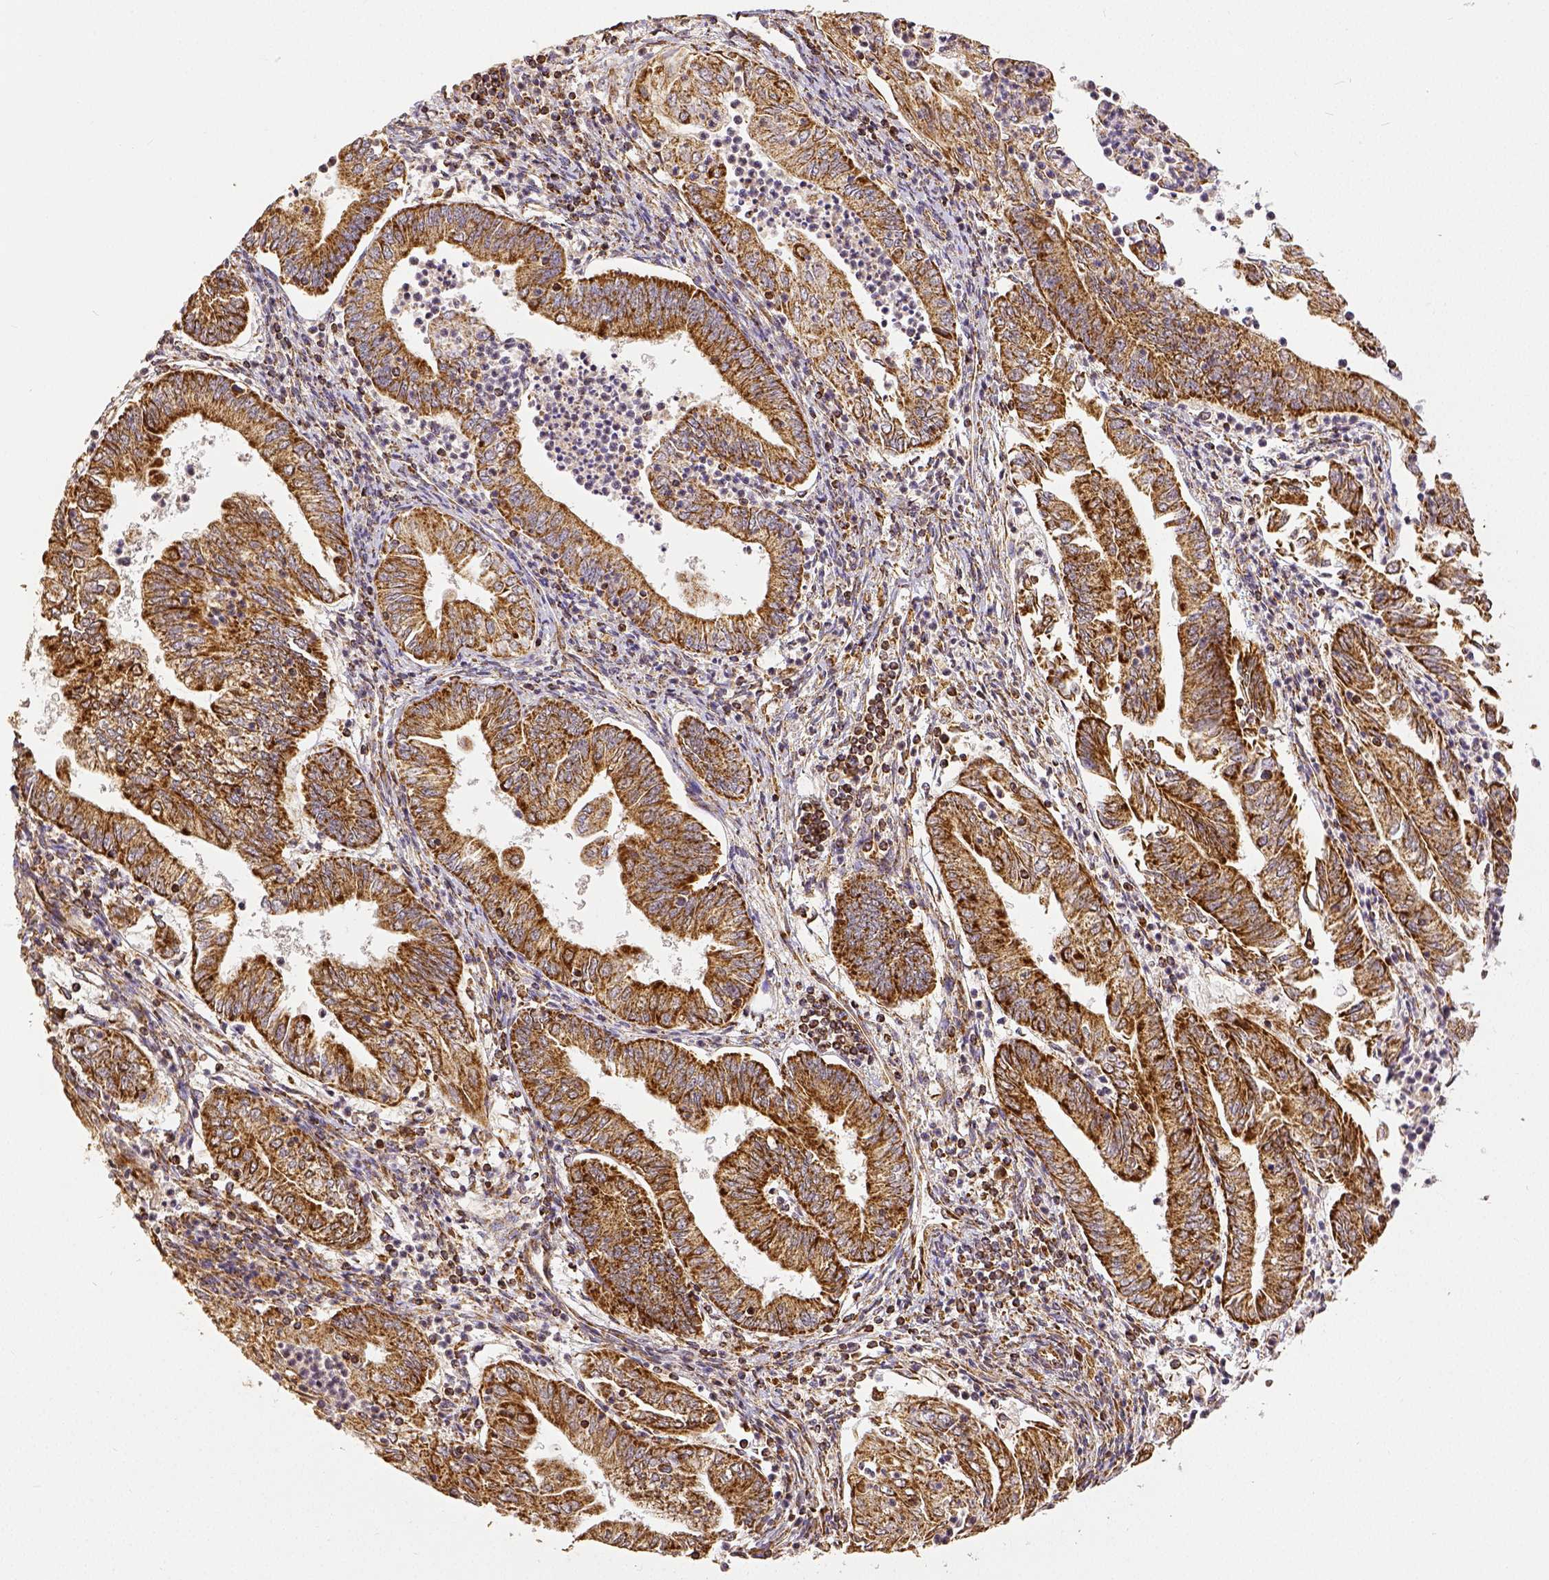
{"staining": {"intensity": "moderate", "quantity": ">75%", "location": "cytoplasmic/membranous"}, "tissue": "endometrial cancer", "cell_type": "Tumor cells", "image_type": "cancer", "snomed": [{"axis": "morphology", "description": "Adenocarcinoma, NOS"}, {"axis": "topography", "description": "Endometrium"}], "caption": "Immunohistochemistry (IHC) staining of endometrial cancer, which demonstrates medium levels of moderate cytoplasmic/membranous expression in about >75% of tumor cells indicating moderate cytoplasmic/membranous protein positivity. The staining was performed using DAB (brown) for protein detection and nuclei were counterstained in hematoxylin (blue).", "gene": "SDHB", "patient": {"sex": "female", "age": 55}}